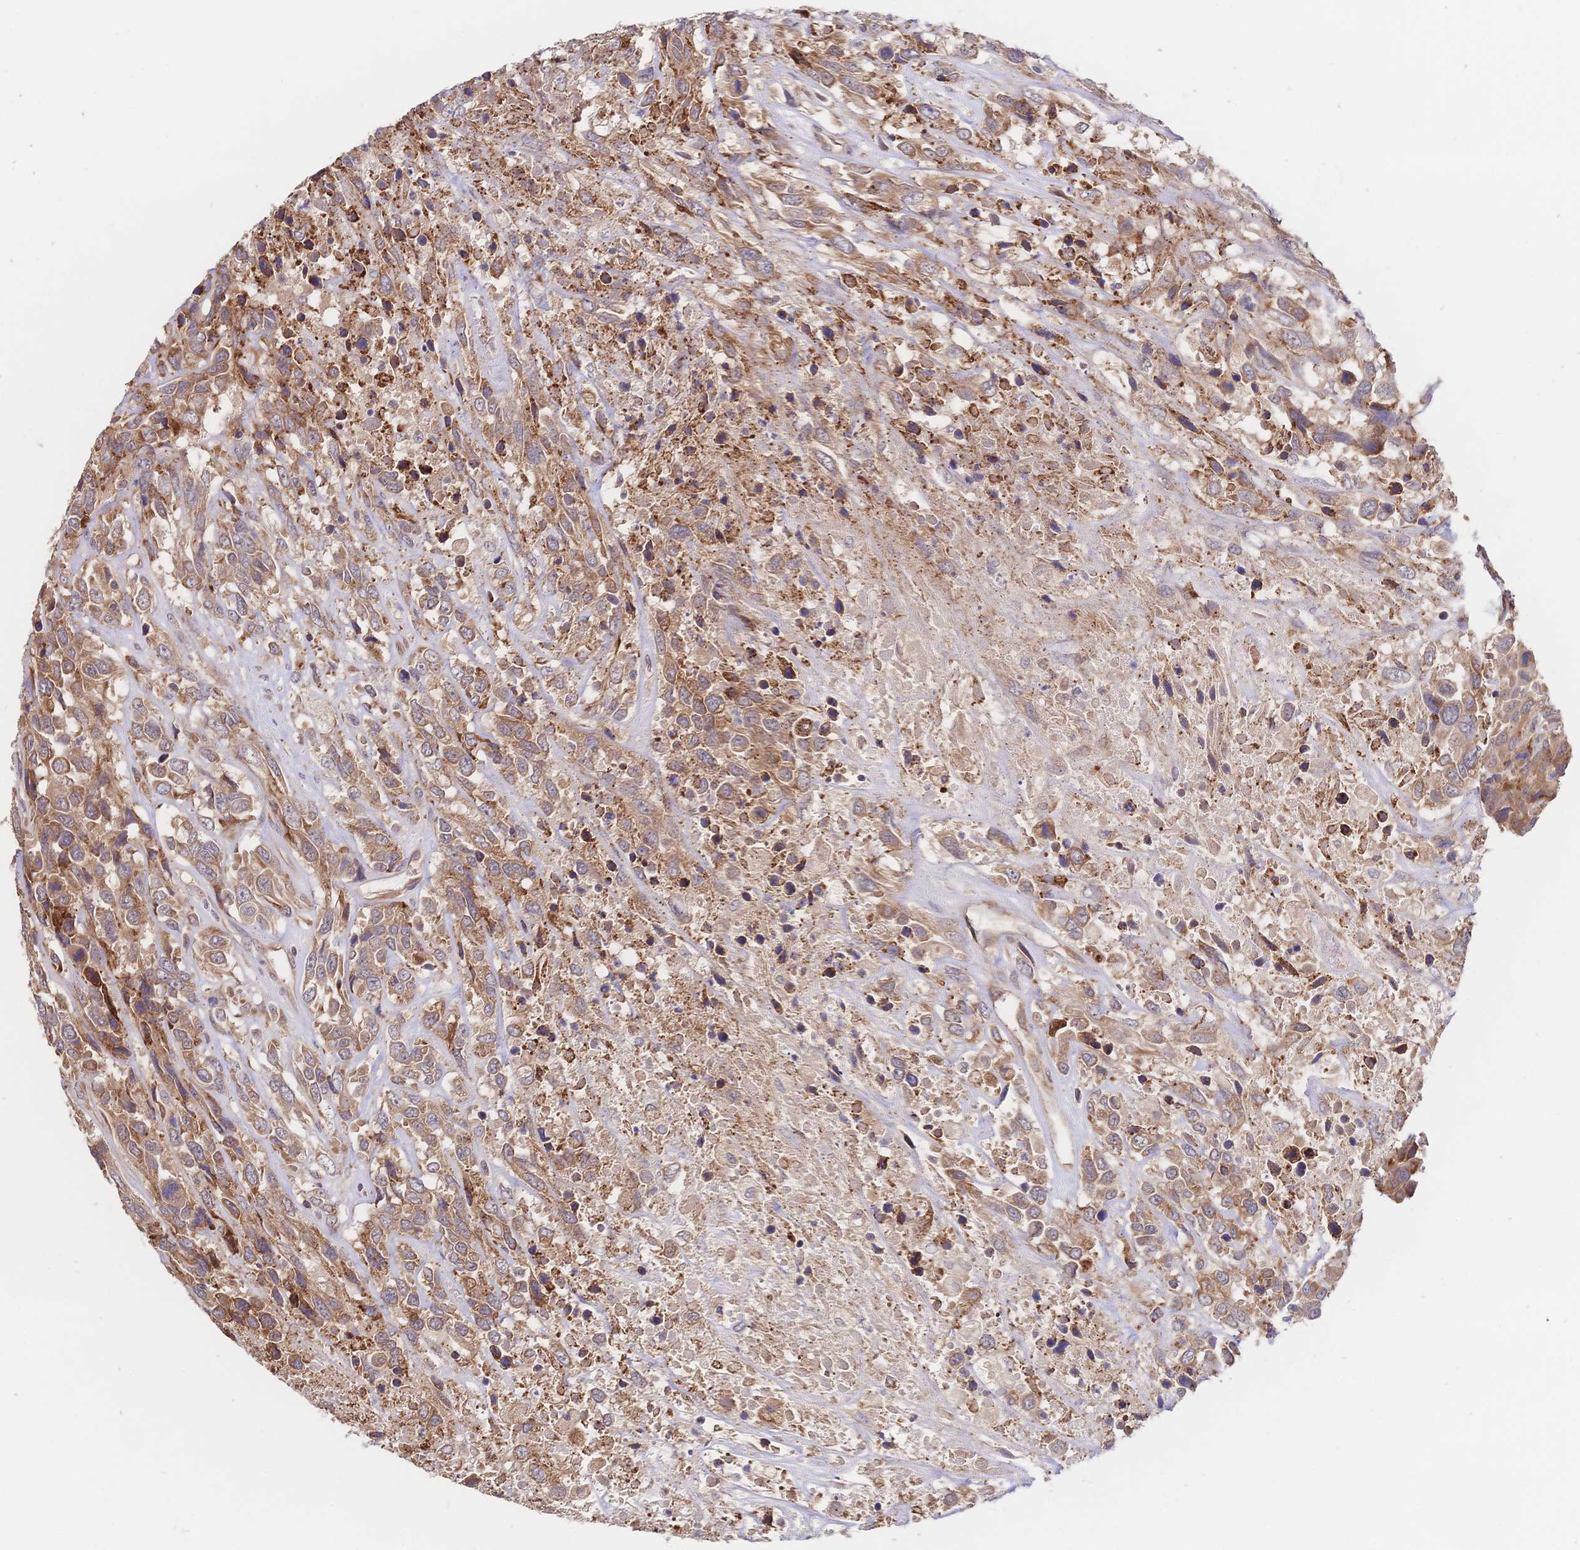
{"staining": {"intensity": "moderate", "quantity": ">75%", "location": "cytoplasmic/membranous"}, "tissue": "urothelial cancer", "cell_type": "Tumor cells", "image_type": "cancer", "snomed": [{"axis": "morphology", "description": "Urothelial carcinoma, High grade"}, {"axis": "topography", "description": "Urinary bladder"}], "caption": "Immunohistochemistry of human urothelial cancer reveals medium levels of moderate cytoplasmic/membranous staining in about >75% of tumor cells.", "gene": "LMO4", "patient": {"sex": "female", "age": 70}}